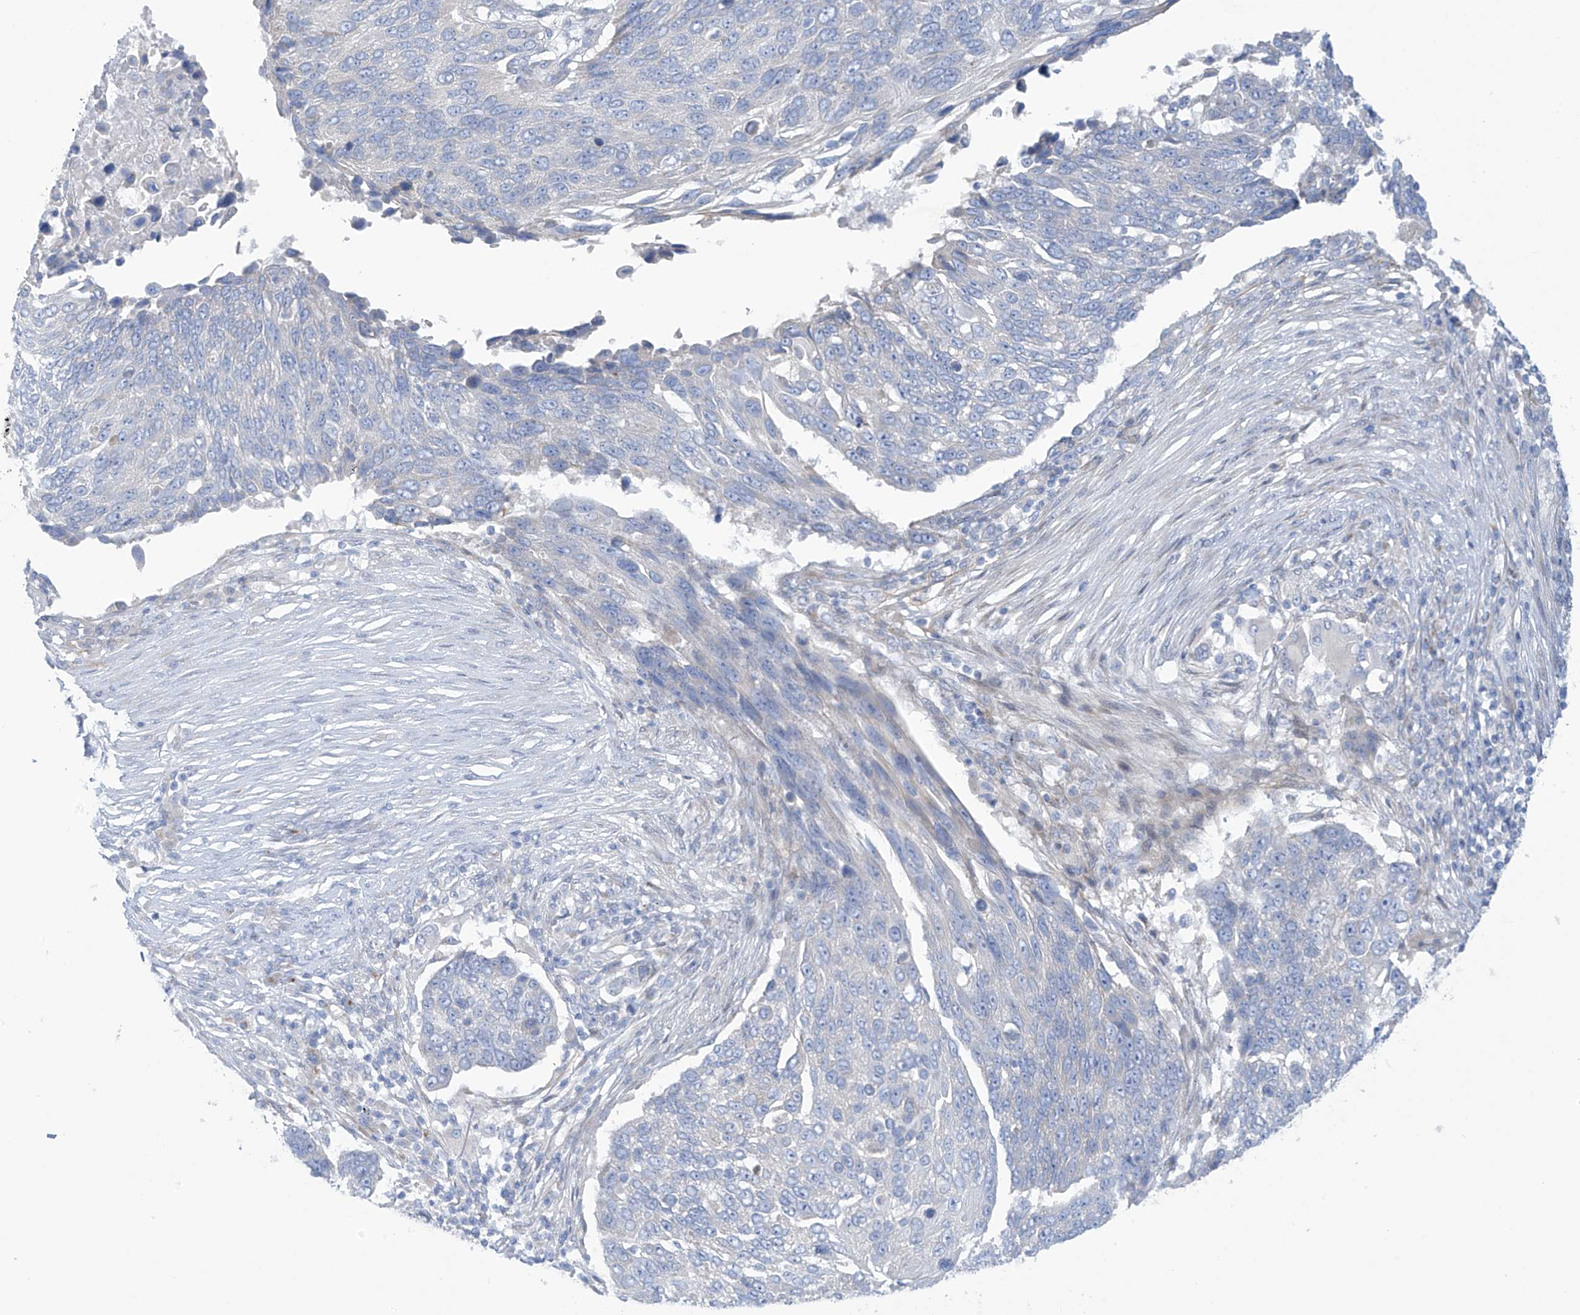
{"staining": {"intensity": "negative", "quantity": "none", "location": "none"}, "tissue": "lung cancer", "cell_type": "Tumor cells", "image_type": "cancer", "snomed": [{"axis": "morphology", "description": "Squamous cell carcinoma, NOS"}, {"axis": "topography", "description": "Lung"}], "caption": "Tumor cells are negative for brown protein staining in squamous cell carcinoma (lung).", "gene": "TRMT2B", "patient": {"sex": "male", "age": 66}}